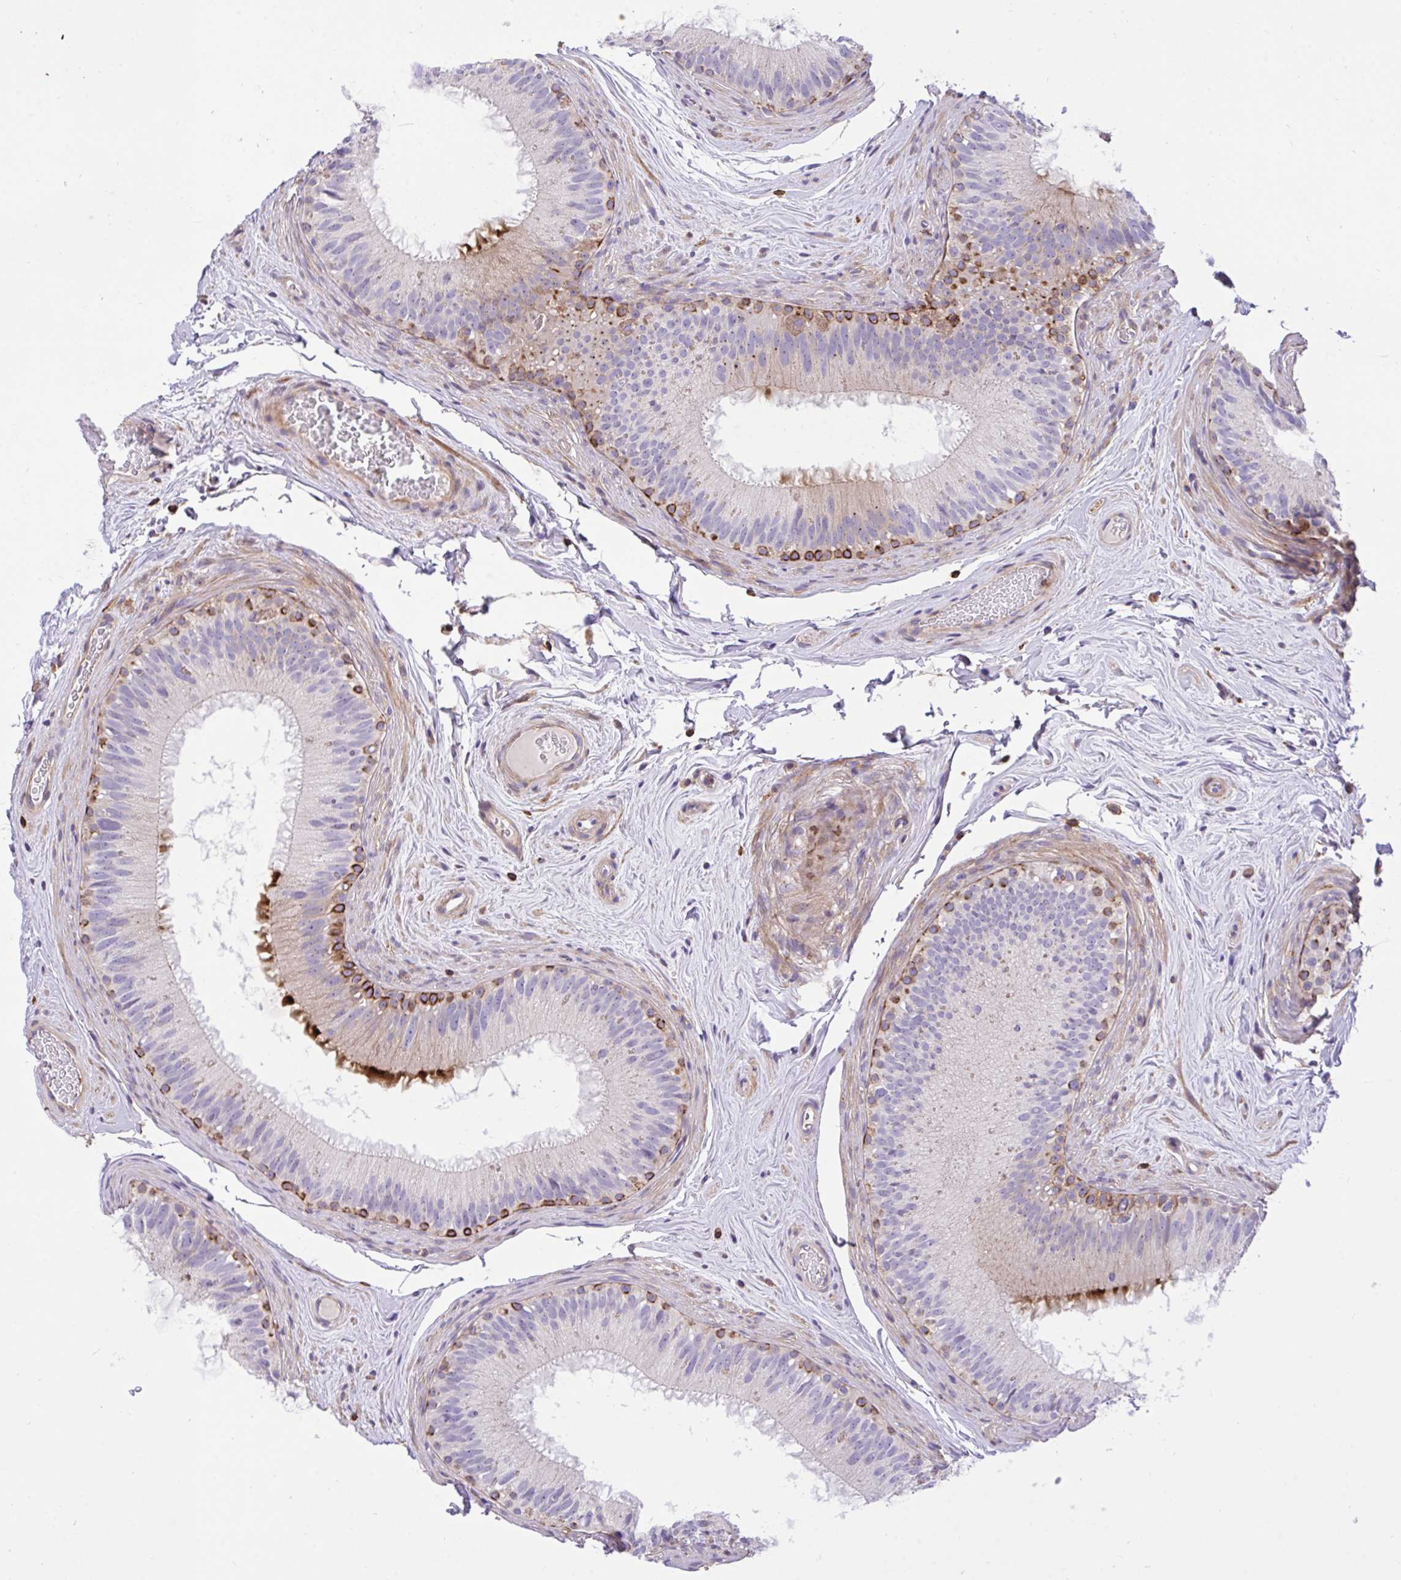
{"staining": {"intensity": "strong", "quantity": "25%-75%", "location": "cytoplasmic/membranous"}, "tissue": "epididymis", "cell_type": "Glandular cells", "image_type": "normal", "snomed": [{"axis": "morphology", "description": "Normal tissue, NOS"}, {"axis": "topography", "description": "Epididymis"}], "caption": "A high-resolution micrograph shows IHC staining of normal epididymis, which shows strong cytoplasmic/membranous positivity in approximately 25%-75% of glandular cells.", "gene": "ERI1", "patient": {"sex": "male", "age": 44}}